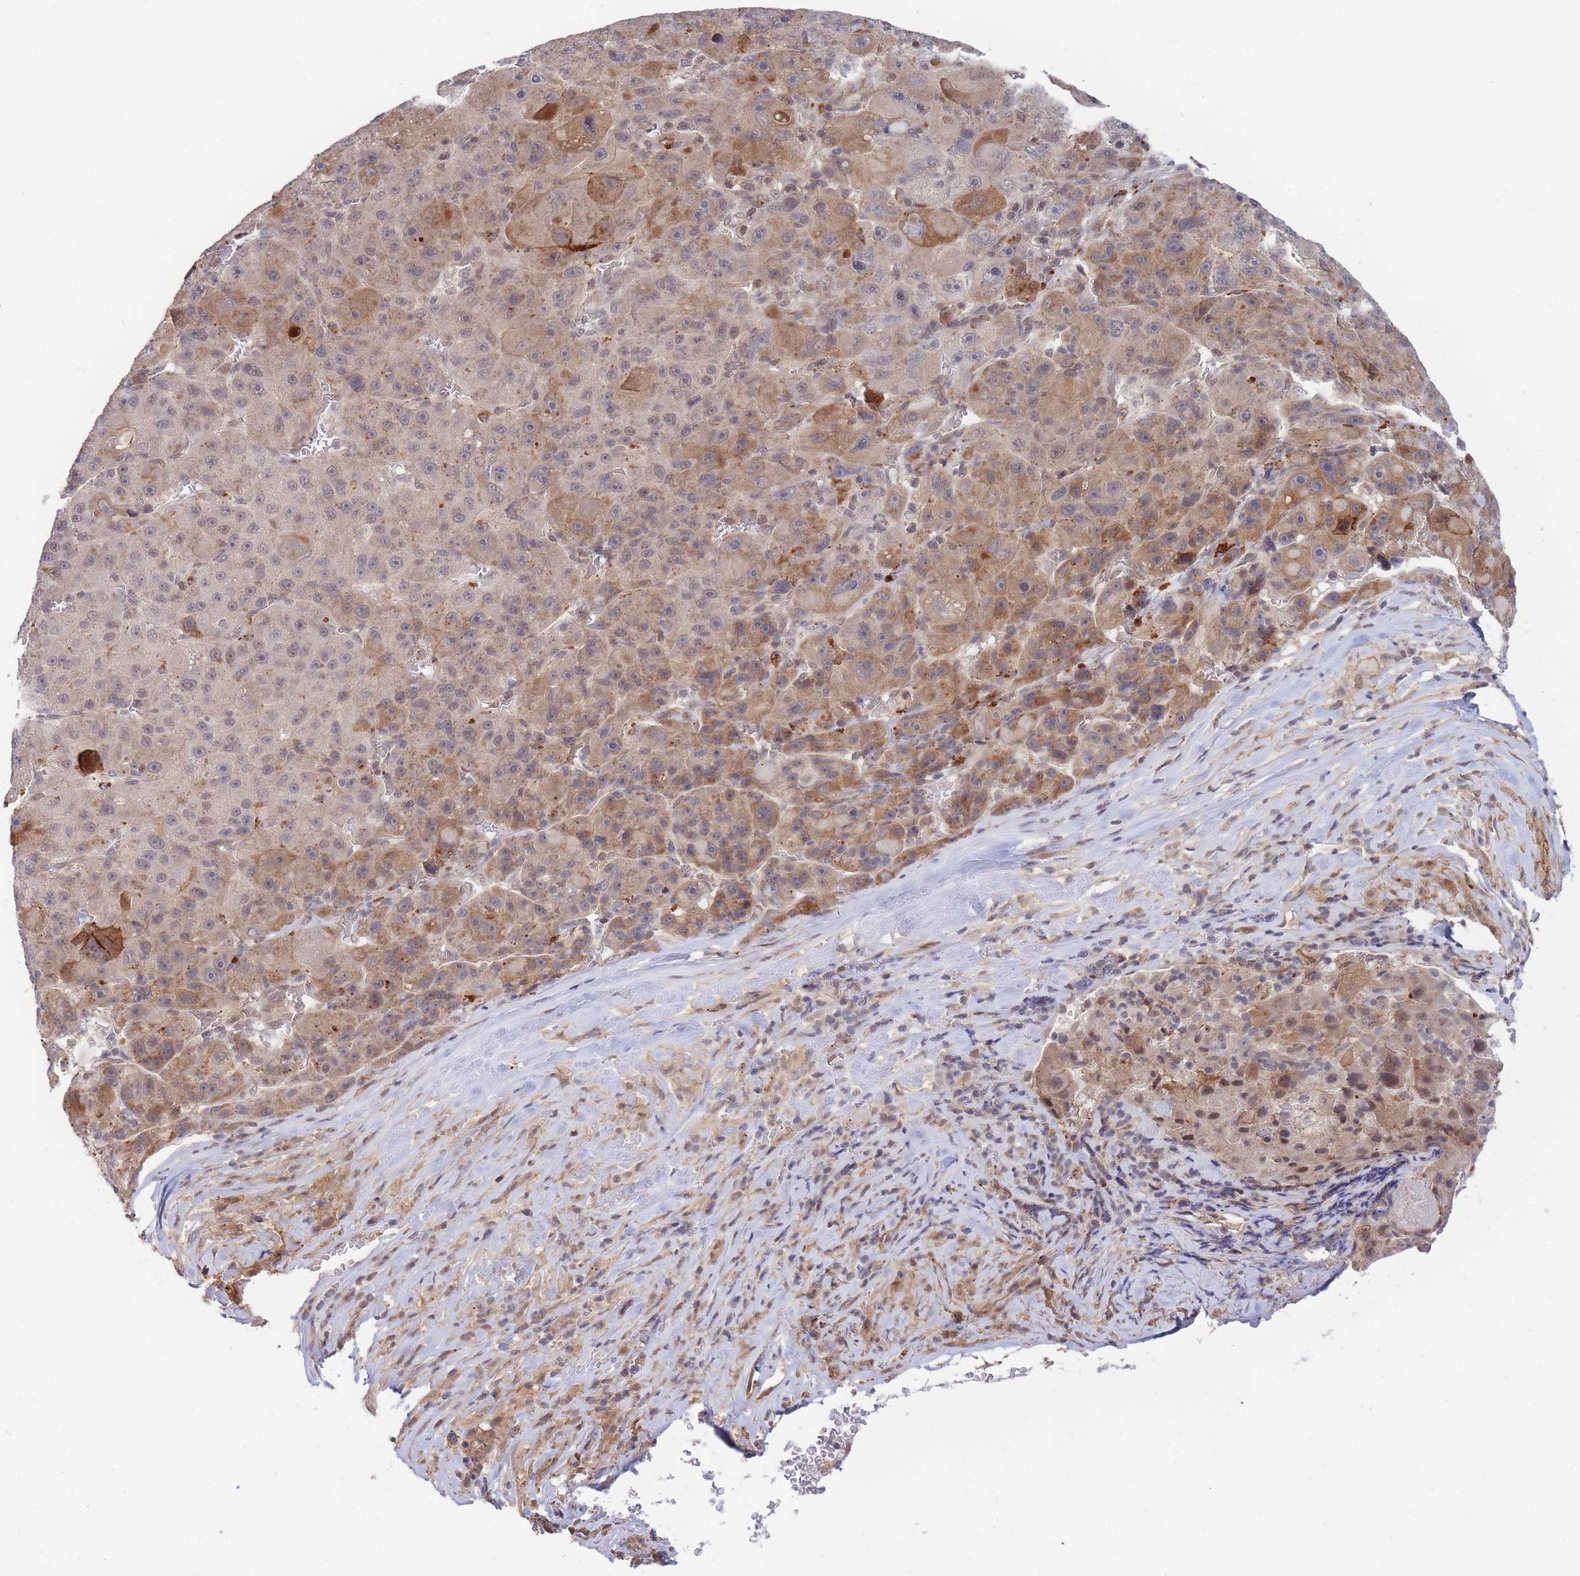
{"staining": {"intensity": "moderate", "quantity": "25%-75%", "location": "cytoplasmic/membranous"}, "tissue": "liver cancer", "cell_type": "Tumor cells", "image_type": "cancer", "snomed": [{"axis": "morphology", "description": "Carcinoma, Hepatocellular, NOS"}, {"axis": "topography", "description": "Liver"}], "caption": "IHC staining of hepatocellular carcinoma (liver), which displays medium levels of moderate cytoplasmic/membranous staining in approximately 25%-75% of tumor cells indicating moderate cytoplasmic/membranous protein expression. The staining was performed using DAB (brown) for protein detection and nuclei were counterstained in hematoxylin (blue).", "gene": "BOD1L1", "patient": {"sex": "male", "age": 76}}